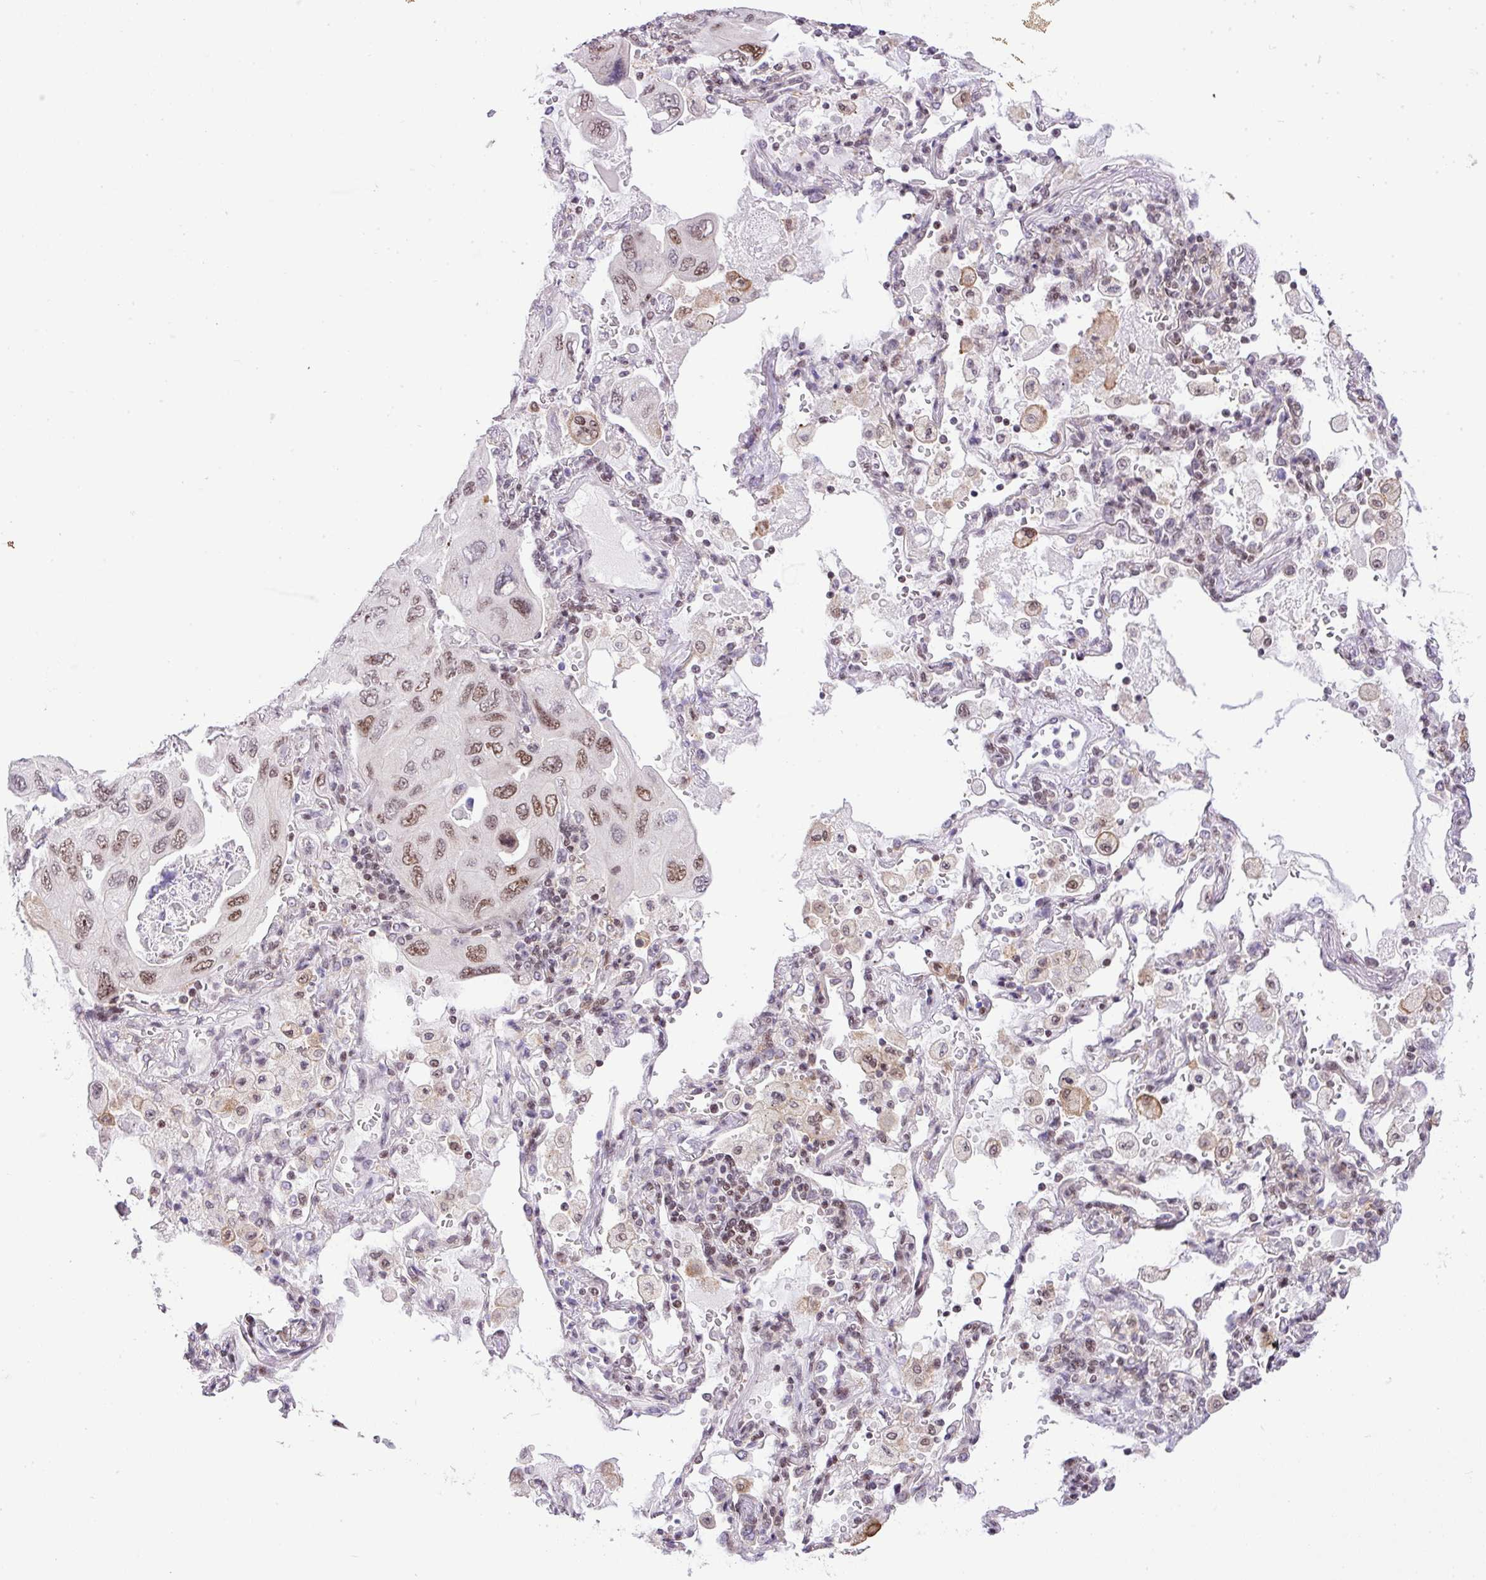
{"staining": {"intensity": "moderate", "quantity": ">75%", "location": "nuclear"}, "tissue": "lung cancer", "cell_type": "Tumor cells", "image_type": "cancer", "snomed": [{"axis": "morphology", "description": "Squamous cell carcinoma, NOS"}, {"axis": "topography", "description": "Lung"}], "caption": "There is medium levels of moderate nuclear staining in tumor cells of lung squamous cell carcinoma, as demonstrated by immunohistochemical staining (brown color).", "gene": "CCDC137", "patient": {"sex": "female", "age": 73}}